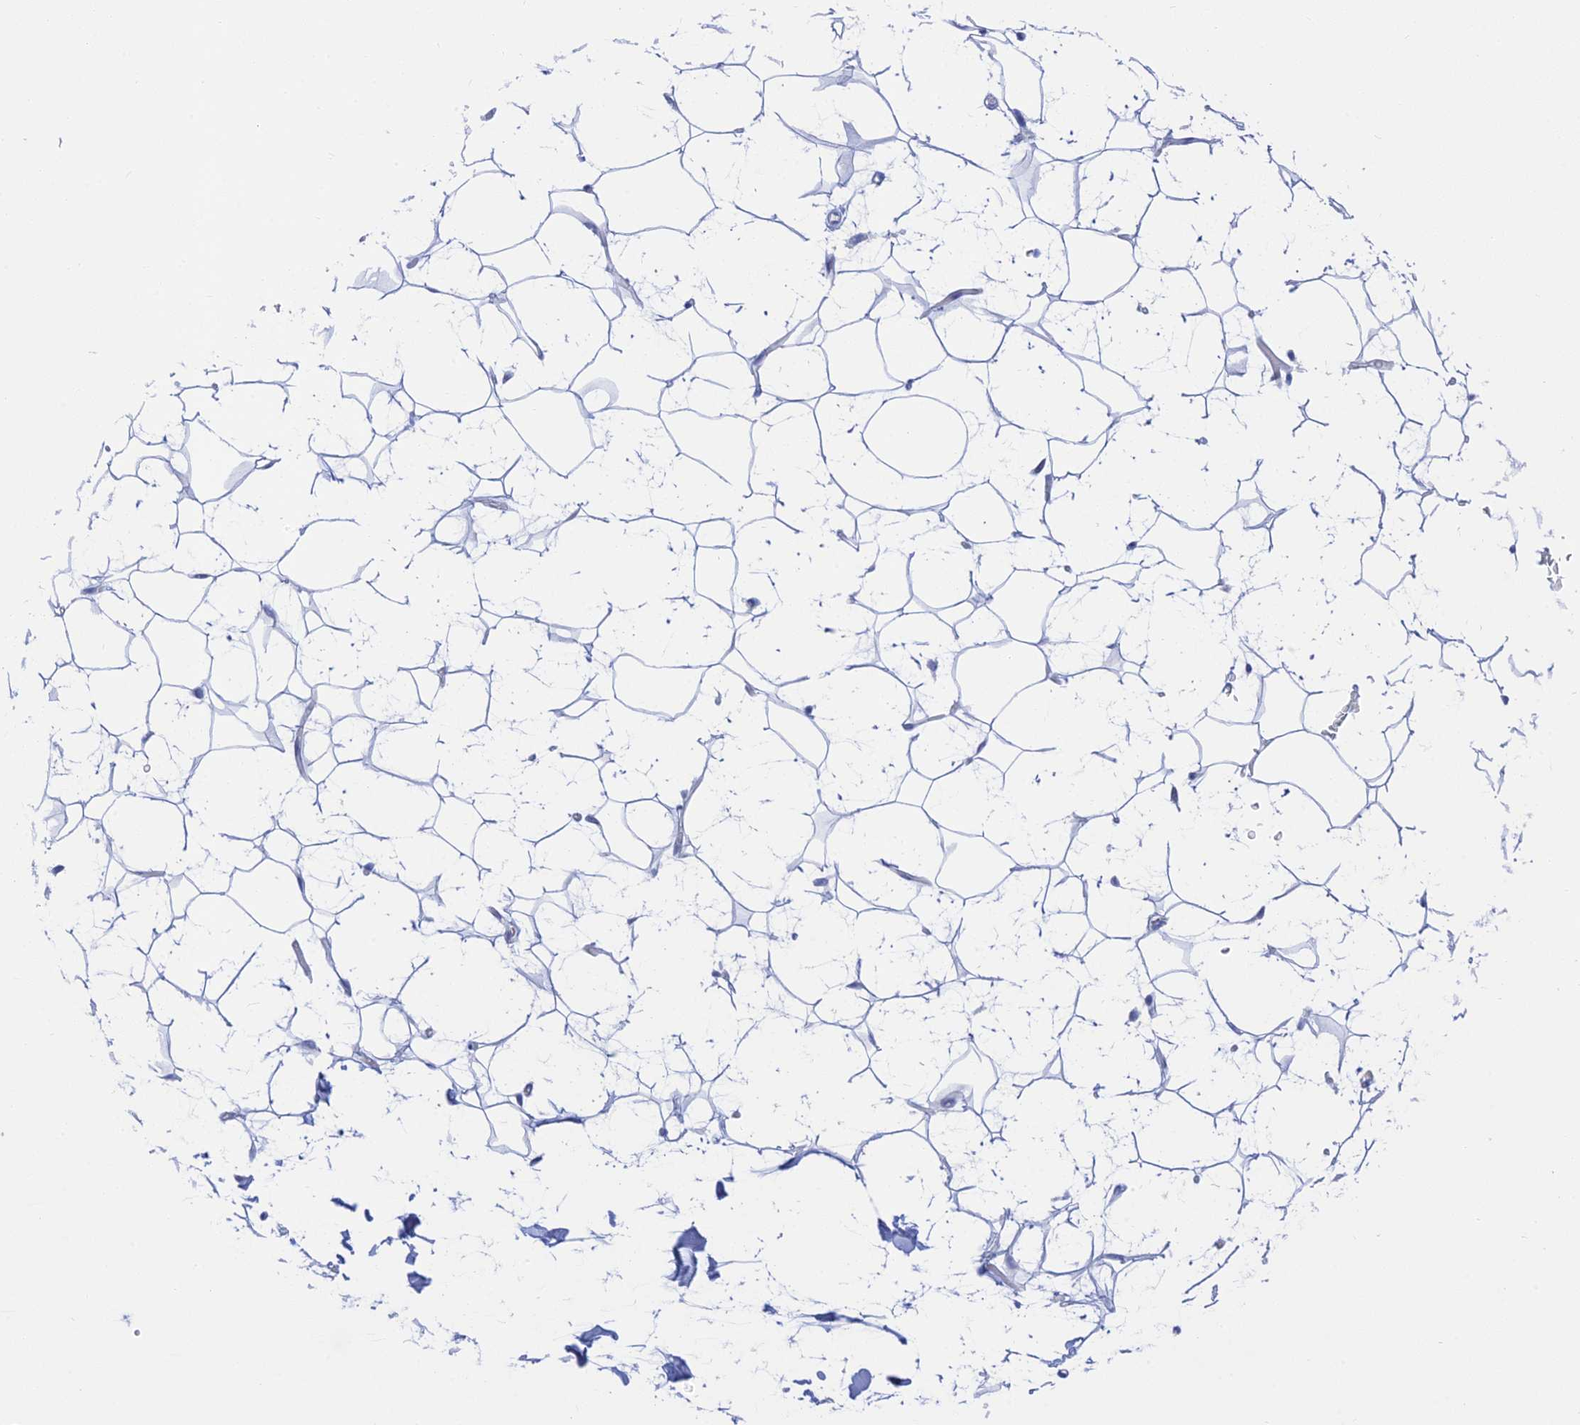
{"staining": {"intensity": "negative", "quantity": "none", "location": "none"}, "tissue": "adipose tissue", "cell_type": "Adipocytes", "image_type": "normal", "snomed": [{"axis": "morphology", "description": "Normal tissue, NOS"}, {"axis": "topography", "description": "Breast"}], "caption": "Histopathology image shows no significant protein expression in adipocytes of benign adipose tissue.", "gene": "CEP152", "patient": {"sex": "female", "age": 26}}